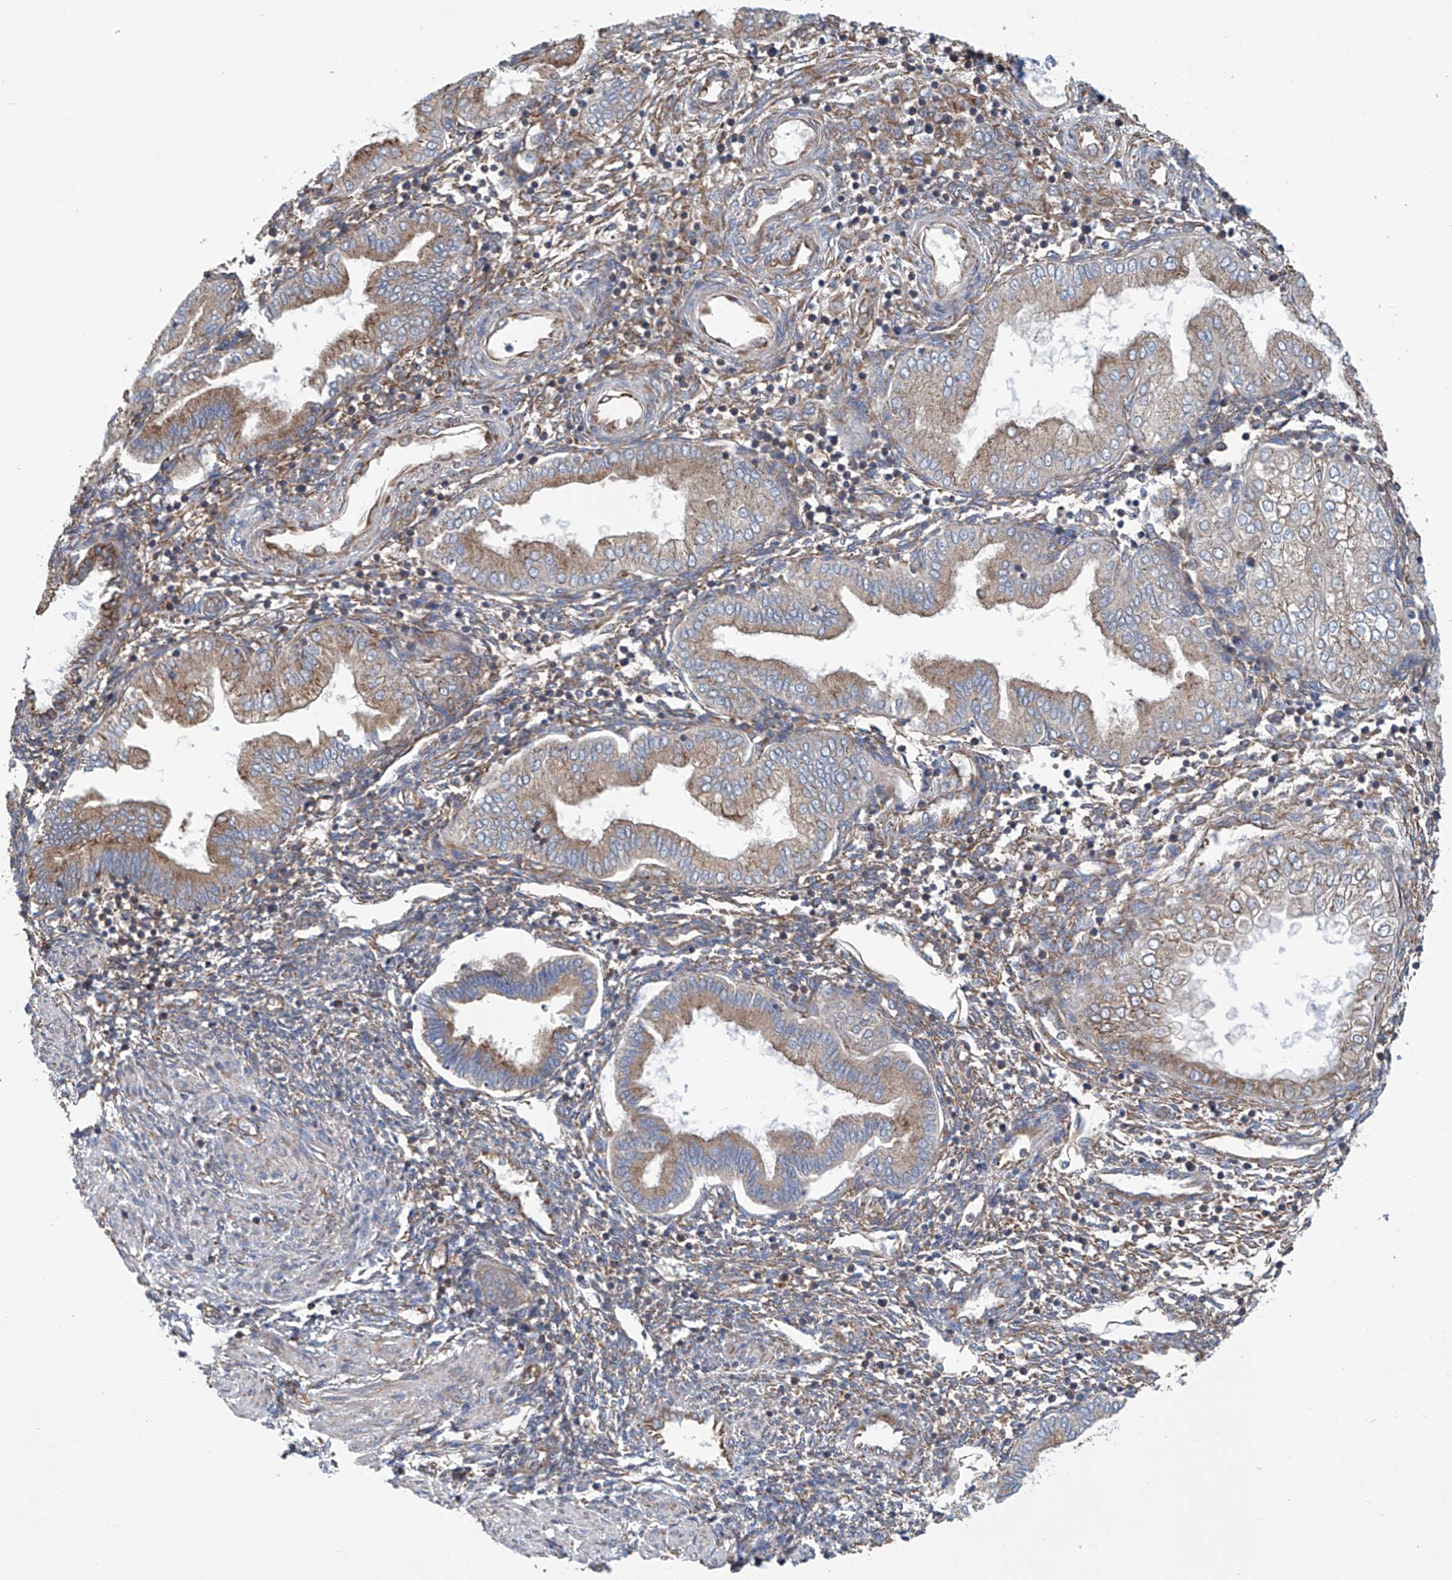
{"staining": {"intensity": "weak", "quantity": "25%-75%", "location": "cytoplasmic/membranous"}, "tissue": "endometrium", "cell_type": "Cells in endometrial stroma", "image_type": "normal", "snomed": [{"axis": "morphology", "description": "Normal tissue, NOS"}, {"axis": "topography", "description": "Endometrium"}], "caption": "Protein expression analysis of normal endometrium displays weak cytoplasmic/membranous positivity in approximately 25%-75% of cells in endometrial stroma.", "gene": "SENP2", "patient": {"sex": "female", "age": 53}}